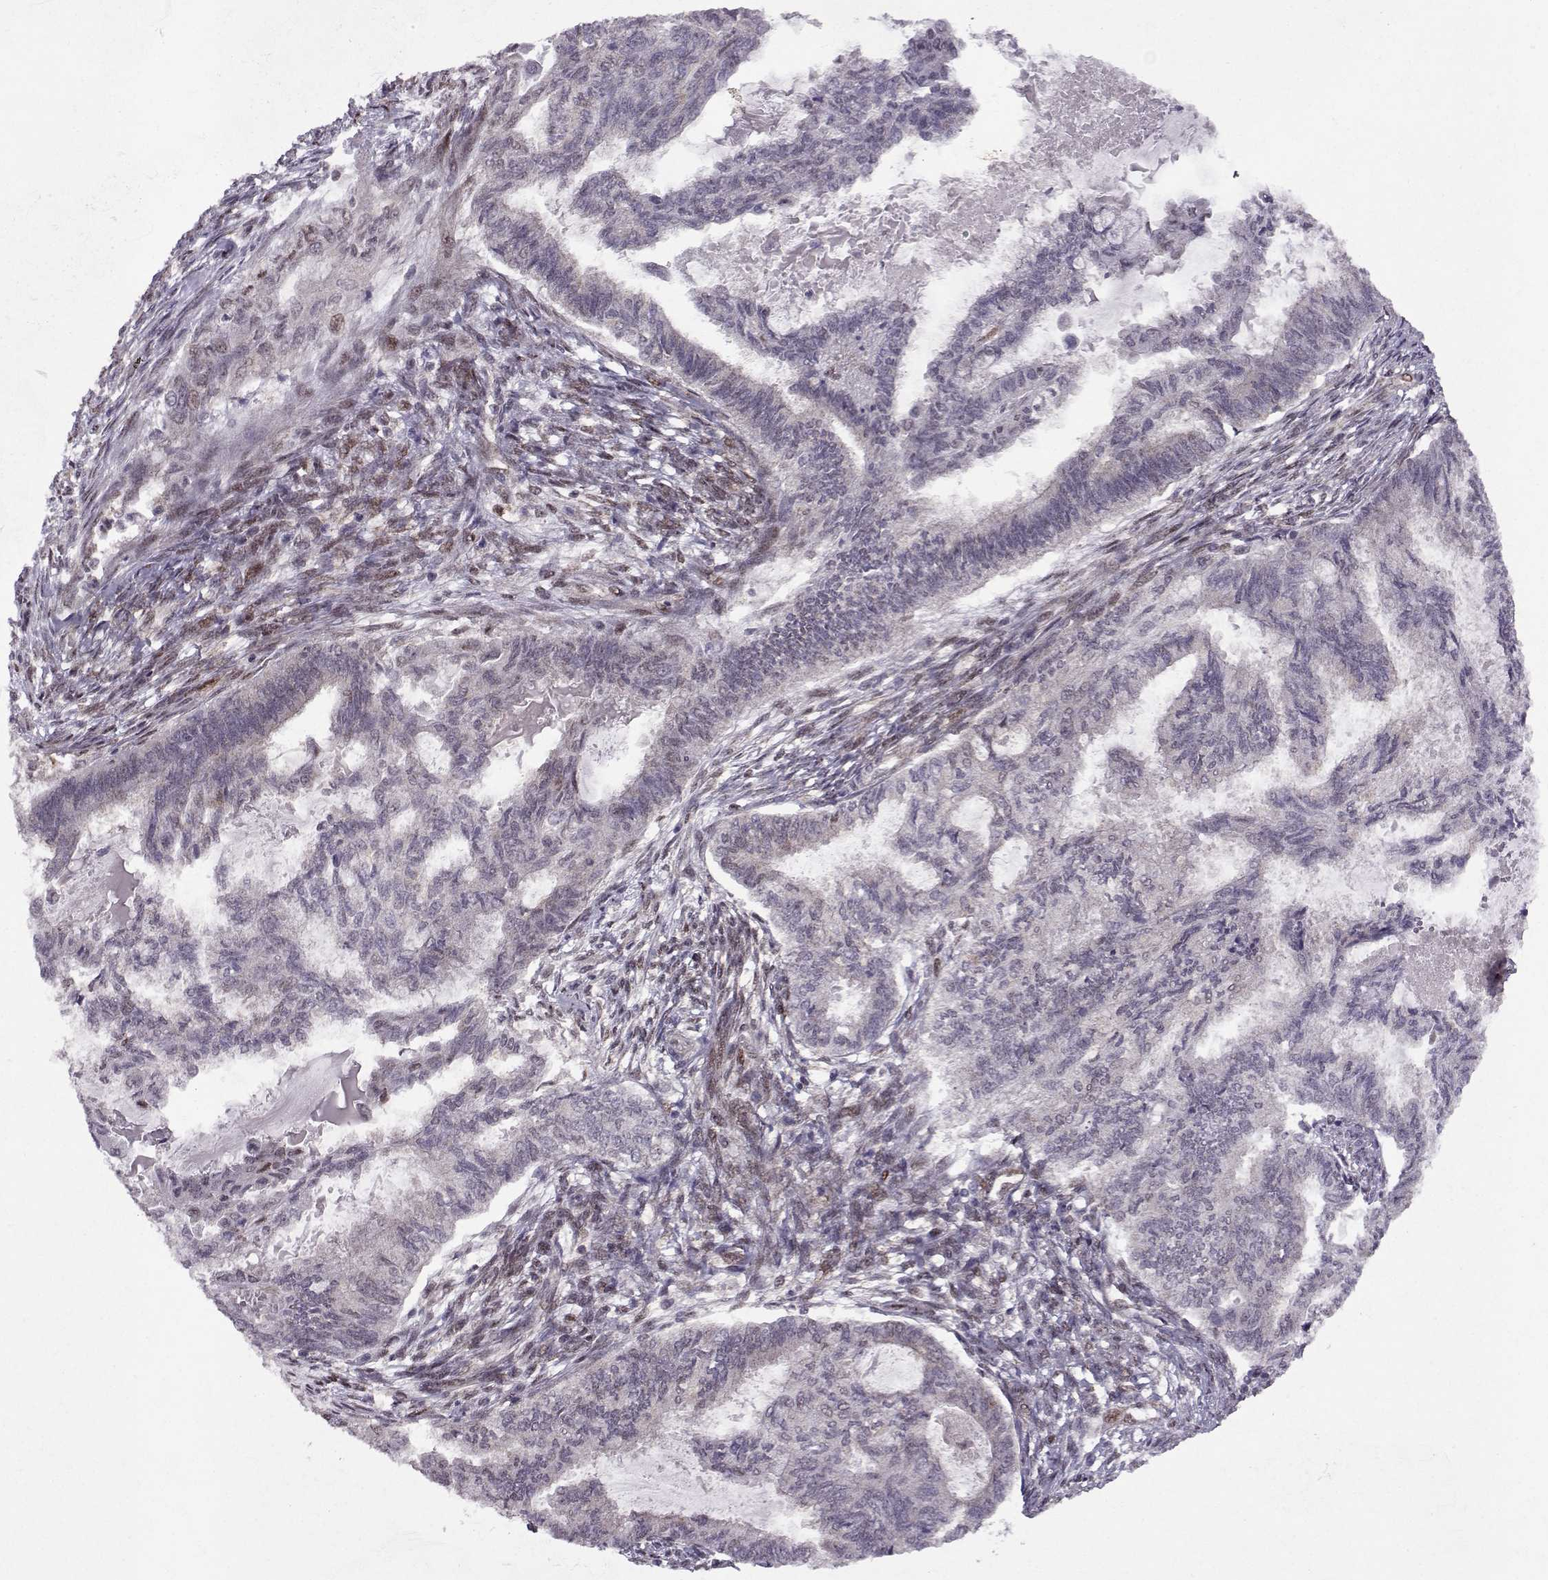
{"staining": {"intensity": "negative", "quantity": "none", "location": "none"}, "tissue": "endometrial cancer", "cell_type": "Tumor cells", "image_type": "cancer", "snomed": [{"axis": "morphology", "description": "Adenocarcinoma, NOS"}, {"axis": "topography", "description": "Endometrium"}], "caption": "The image displays no staining of tumor cells in adenocarcinoma (endometrial). The staining is performed using DAB (3,3'-diaminobenzidine) brown chromogen with nuclei counter-stained in using hematoxylin.", "gene": "CDK4", "patient": {"sex": "female", "age": 86}}